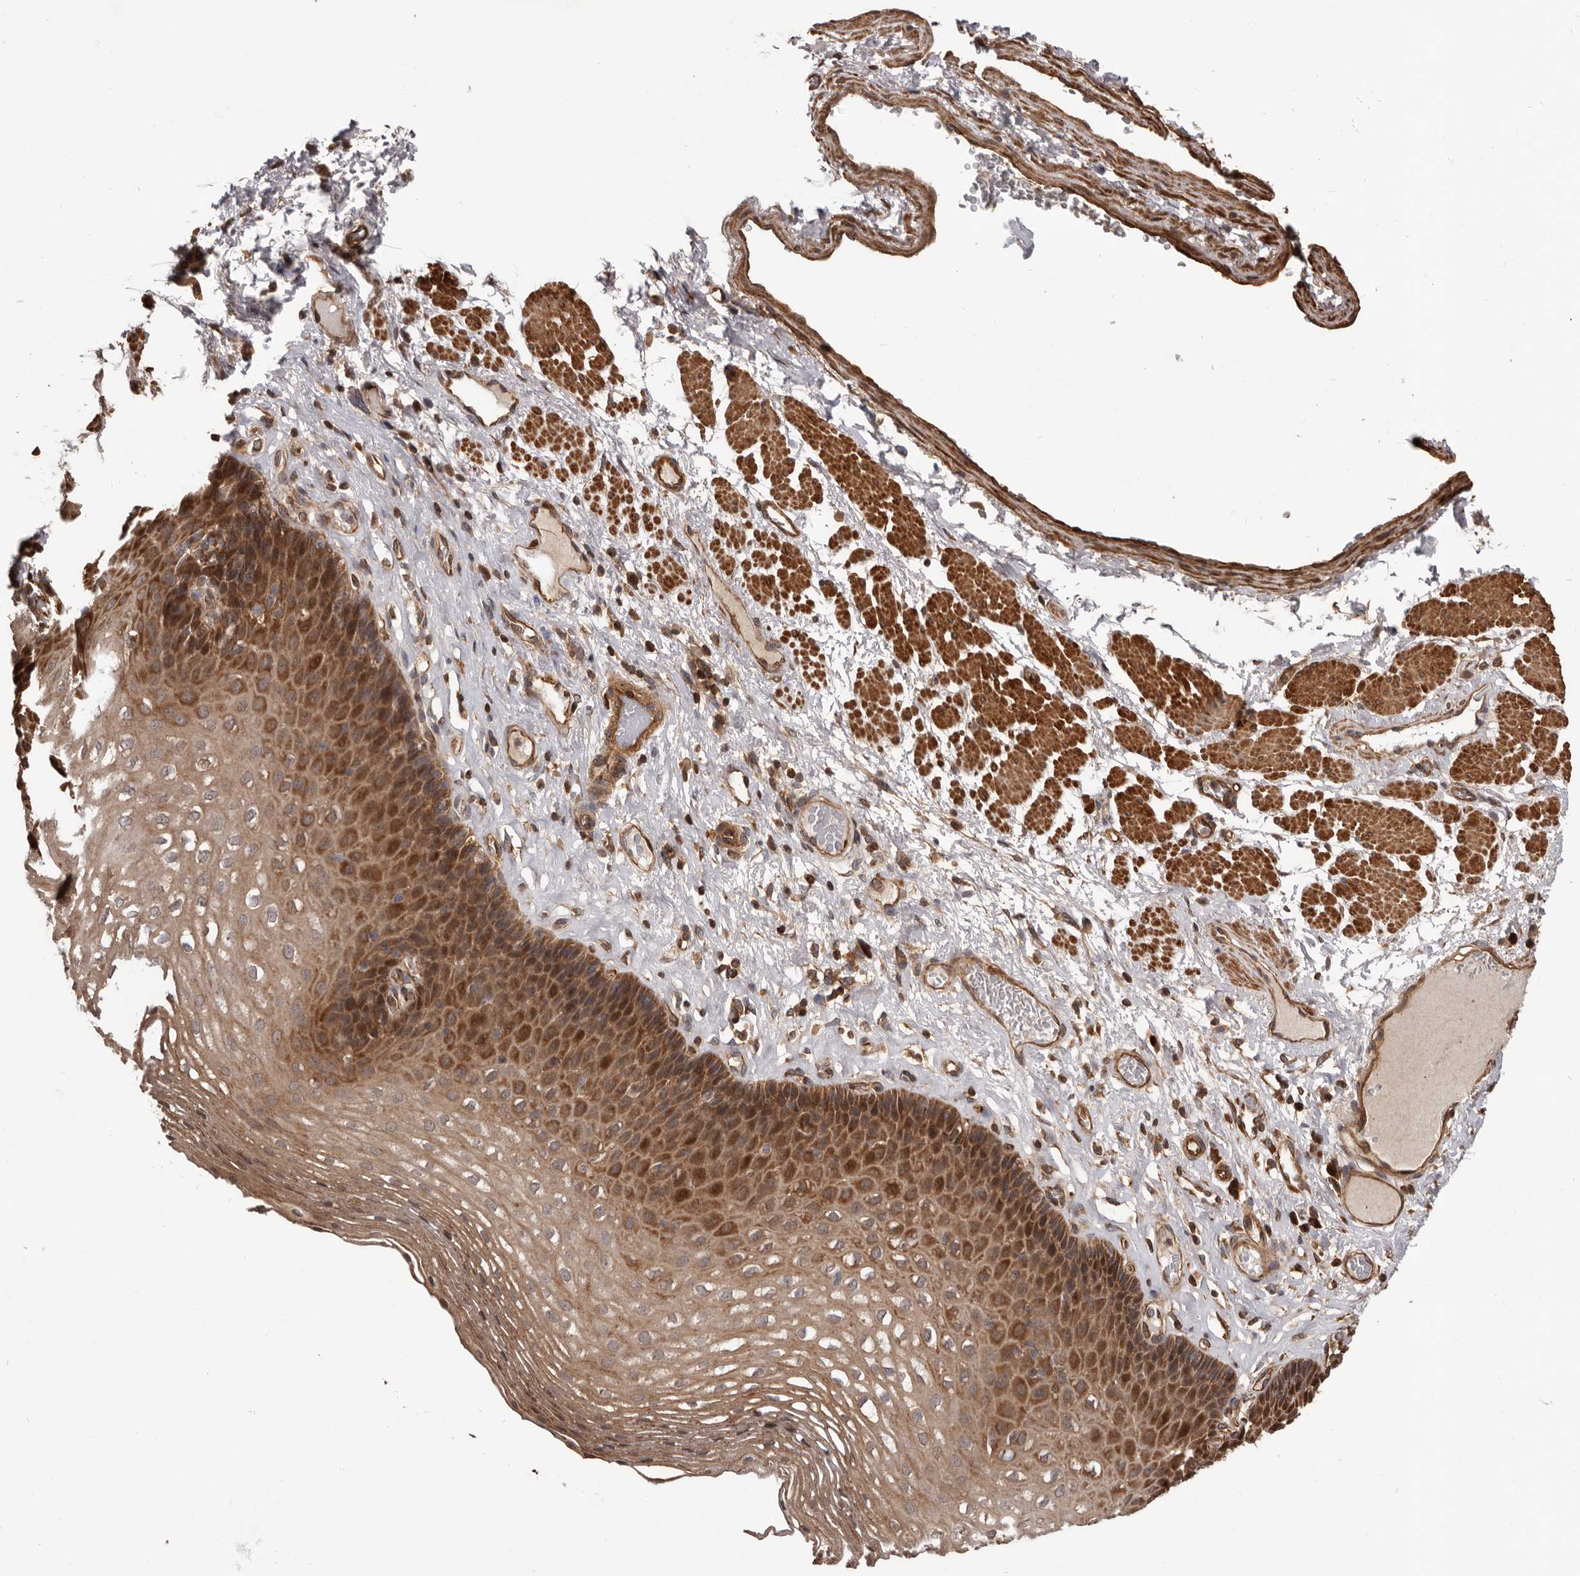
{"staining": {"intensity": "moderate", "quantity": ">75%", "location": "cytoplasmic/membranous"}, "tissue": "esophagus", "cell_type": "Squamous epithelial cells", "image_type": "normal", "snomed": [{"axis": "morphology", "description": "Normal tissue, NOS"}, {"axis": "topography", "description": "Esophagus"}], "caption": "Approximately >75% of squamous epithelial cells in benign human esophagus demonstrate moderate cytoplasmic/membranous protein expression as visualized by brown immunohistochemical staining.", "gene": "ADAMTS2", "patient": {"sex": "female", "age": 66}}